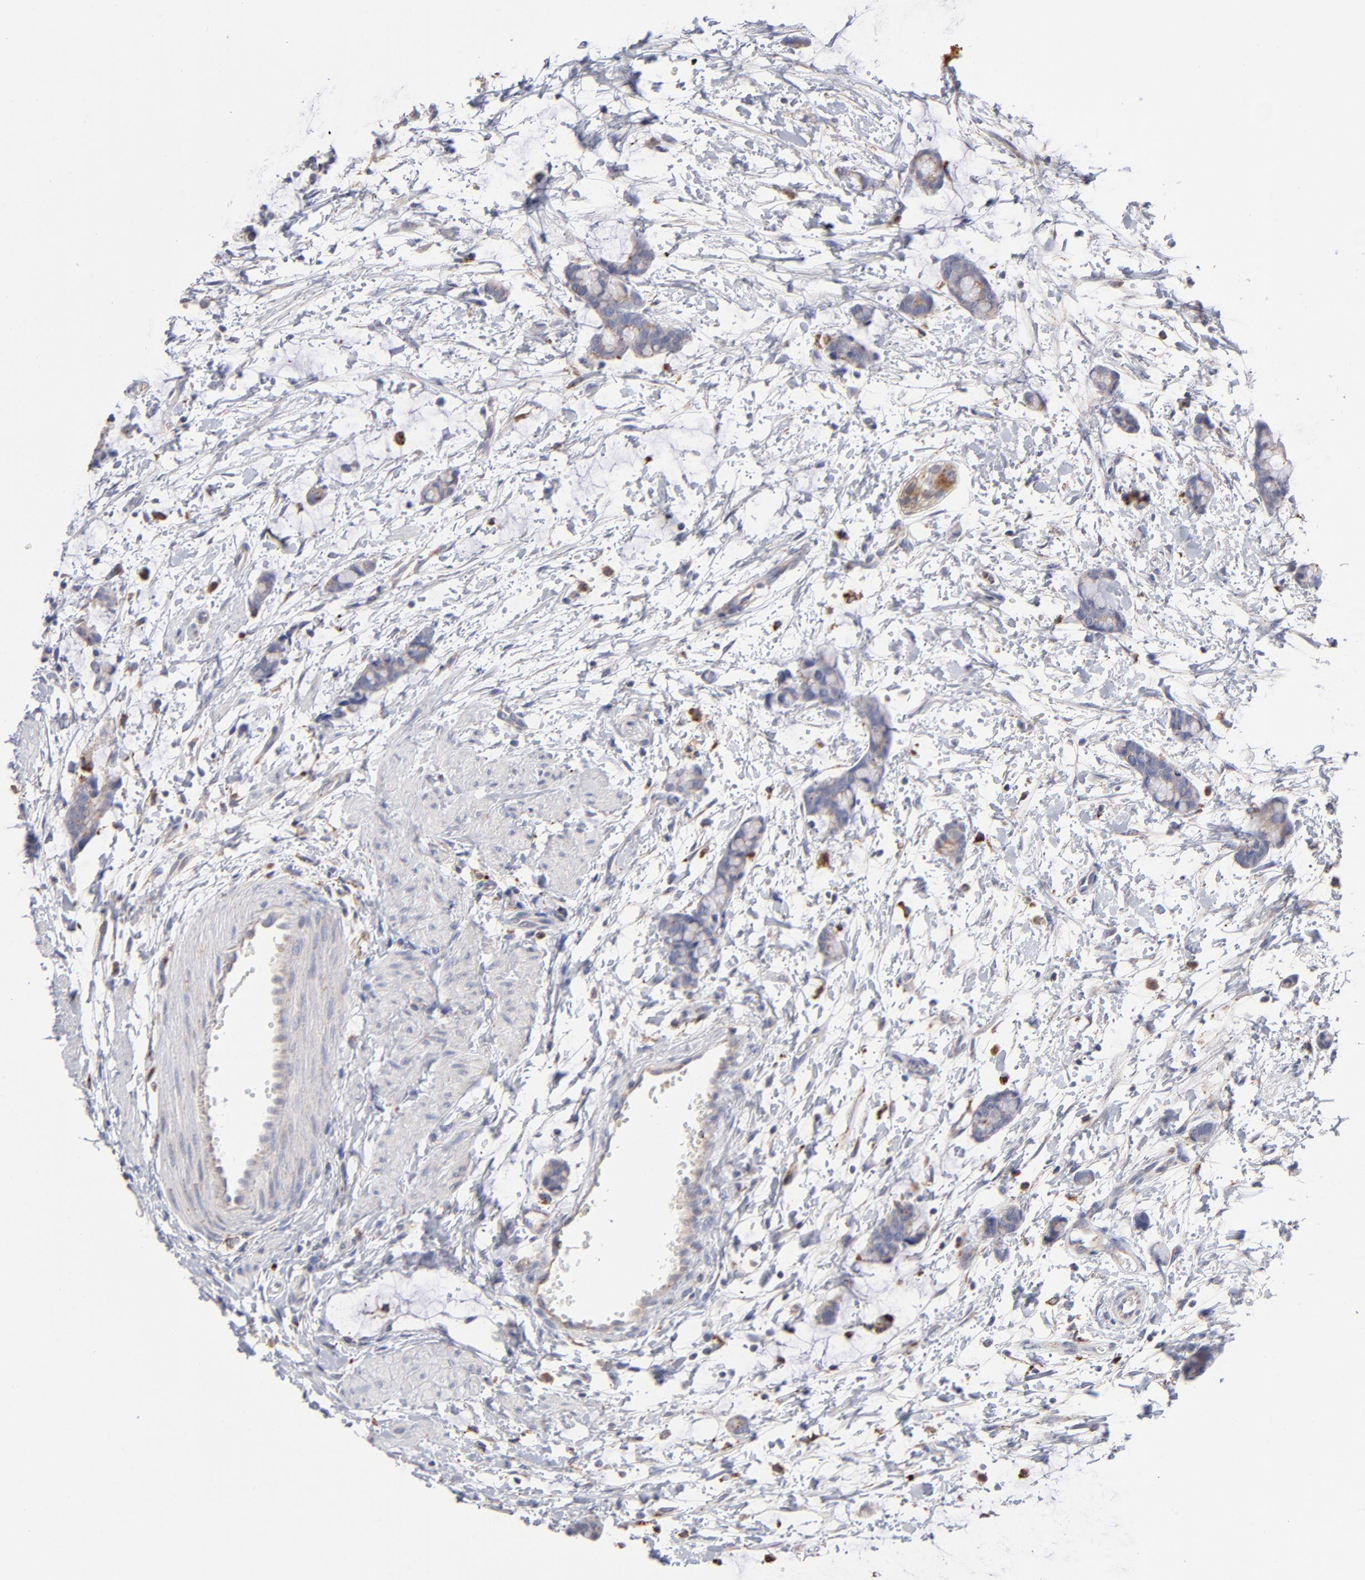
{"staining": {"intensity": "weak", "quantity": "25%-75%", "location": "cytoplasmic/membranous"}, "tissue": "colorectal cancer", "cell_type": "Tumor cells", "image_type": "cancer", "snomed": [{"axis": "morphology", "description": "Adenocarcinoma, NOS"}, {"axis": "topography", "description": "Colon"}], "caption": "This histopathology image shows IHC staining of adenocarcinoma (colorectal), with low weak cytoplasmic/membranous positivity in approximately 25%-75% of tumor cells.", "gene": "RRAGB", "patient": {"sex": "male", "age": 14}}